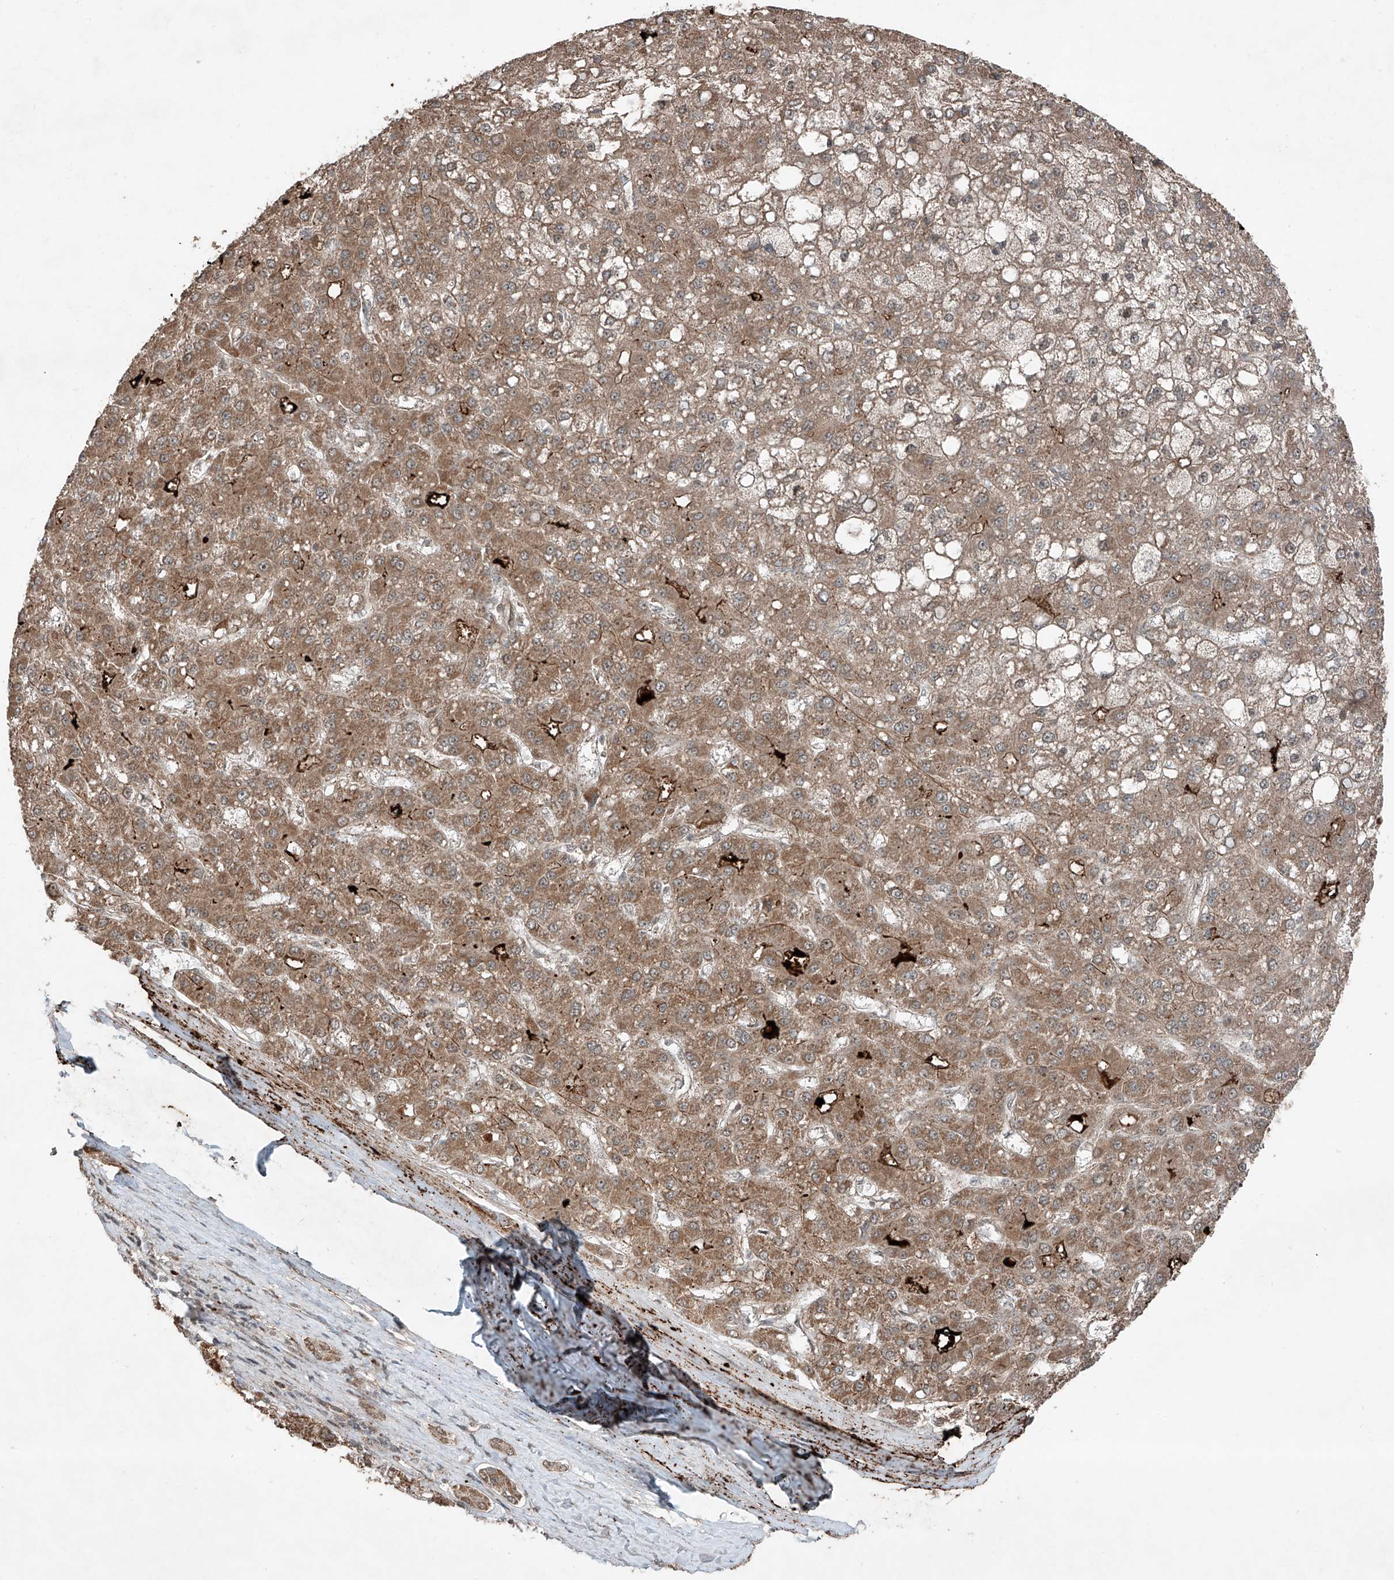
{"staining": {"intensity": "moderate", "quantity": ">75%", "location": "cytoplasmic/membranous"}, "tissue": "liver cancer", "cell_type": "Tumor cells", "image_type": "cancer", "snomed": [{"axis": "morphology", "description": "Carcinoma, Hepatocellular, NOS"}, {"axis": "topography", "description": "Liver"}], "caption": "Tumor cells reveal medium levels of moderate cytoplasmic/membranous expression in about >75% of cells in liver cancer. Ihc stains the protein in brown and the nuclei are stained blue.", "gene": "ZNF620", "patient": {"sex": "male", "age": 67}}